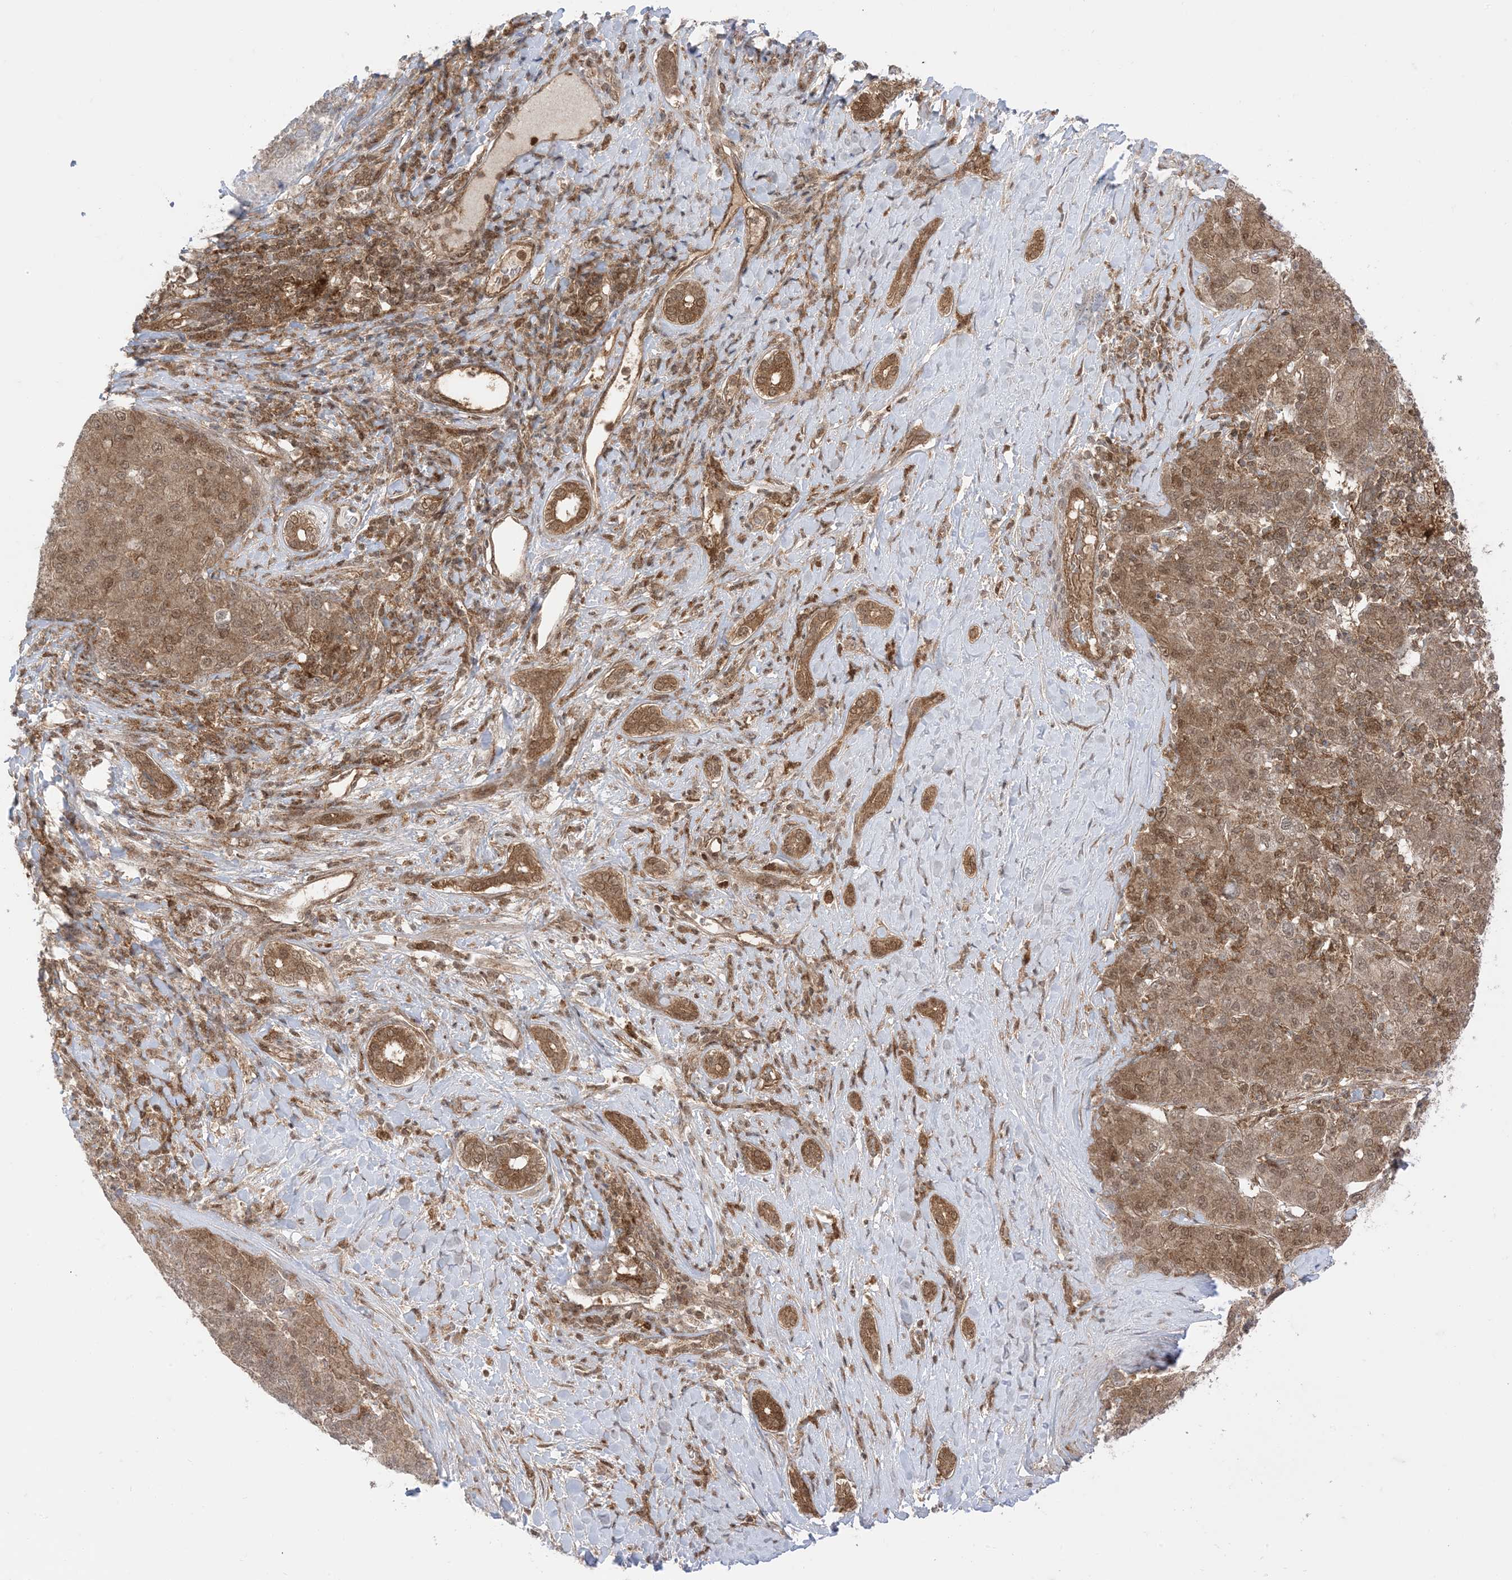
{"staining": {"intensity": "moderate", "quantity": ">75%", "location": "cytoplasmic/membranous"}, "tissue": "liver cancer", "cell_type": "Tumor cells", "image_type": "cancer", "snomed": [{"axis": "morphology", "description": "Carcinoma, Hepatocellular, NOS"}, {"axis": "topography", "description": "Liver"}], "caption": "A histopathology image of human hepatocellular carcinoma (liver) stained for a protein demonstrates moderate cytoplasmic/membranous brown staining in tumor cells.", "gene": "PTPA", "patient": {"sex": "male", "age": 65}}